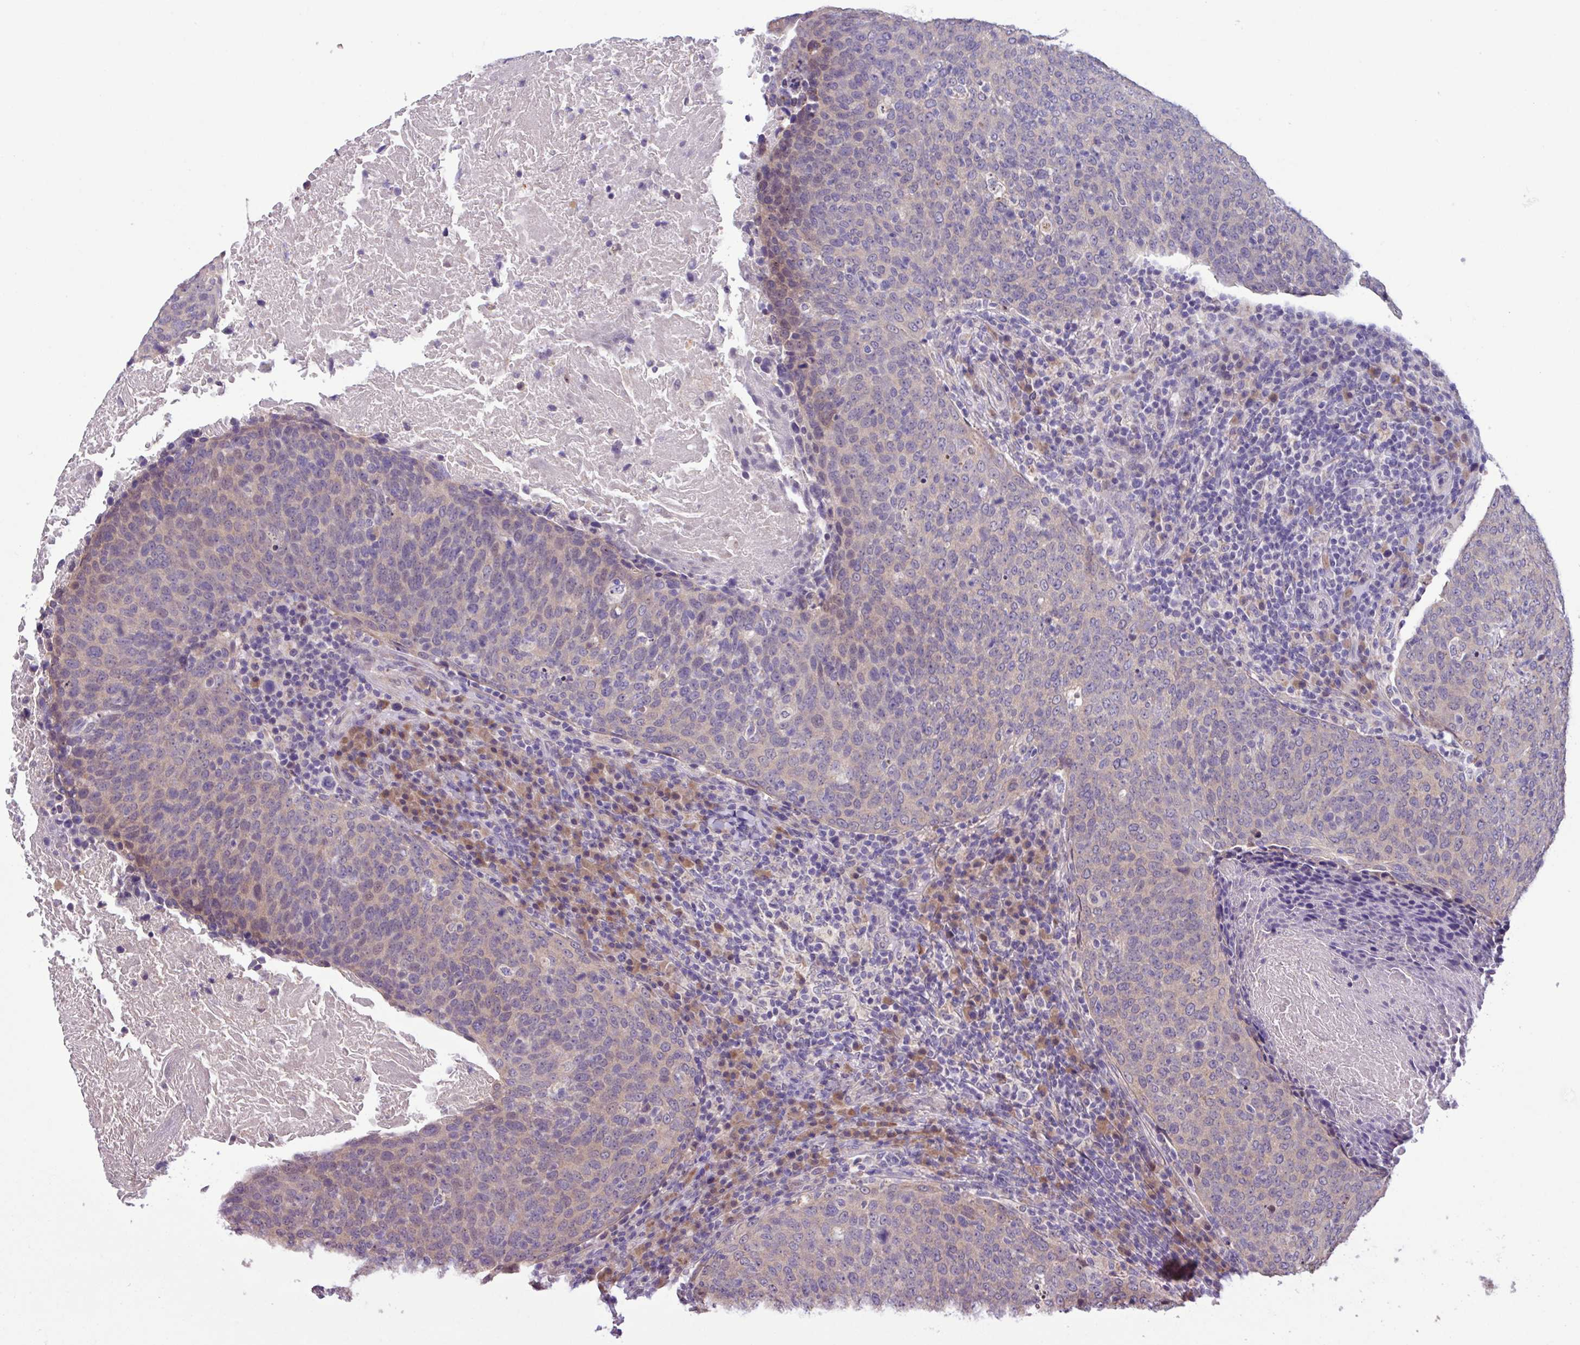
{"staining": {"intensity": "weak", "quantity": "<25%", "location": "cytoplasmic/membranous"}, "tissue": "head and neck cancer", "cell_type": "Tumor cells", "image_type": "cancer", "snomed": [{"axis": "morphology", "description": "Squamous cell carcinoma, NOS"}, {"axis": "morphology", "description": "Squamous cell carcinoma, metastatic, NOS"}, {"axis": "topography", "description": "Lymph node"}, {"axis": "topography", "description": "Head-Neck"}], "caption": "The photomicrograph shows no staining of tumor cells in squamous cell carcinoma (head and neck).", "gene": "C20orf27", "patient": {"sex": "male", "age": 62}}